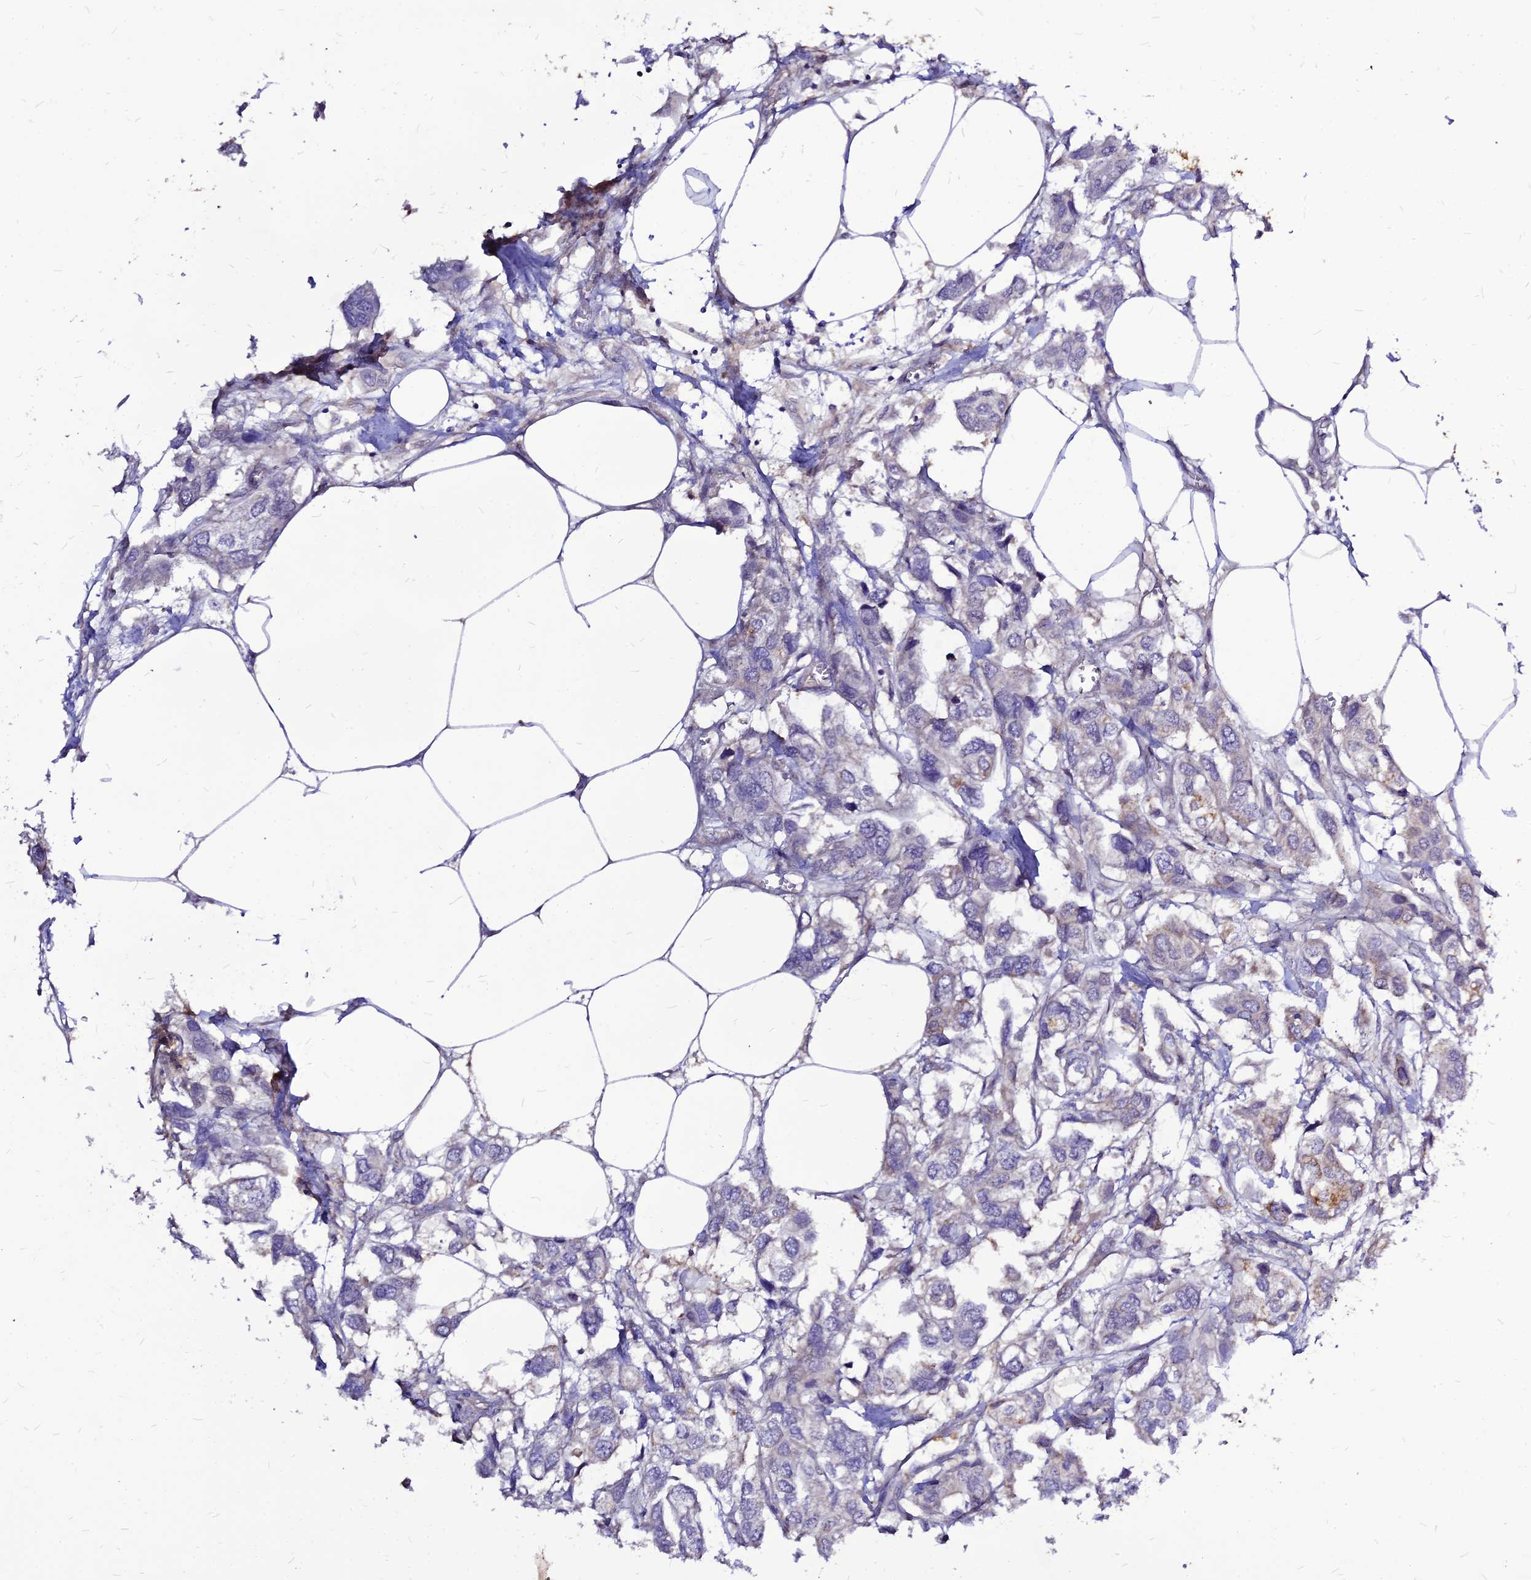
{"staining": {"intensity": "weak", "quantity": "<25%", "location": "cytoplasmic/membranous"}, "tissue": "urothelial cancer", "cell_type": "Tumor cells", "image_type": "cancer", "snomed": [{"axis": "morphology", "description": "Urothelial carcinoma, High grade"}, {"axis": "topography", "description": "Urinary bladder"}], "caption": "Immunohistochemistry (IHC) photomicrograph of neoplastic tissue: human high-grade urothelial carcinoma stained with DAB (3,3'-diaminobenzidine) reveals no significant protein positivity in tumor cells. (DAB immunohistochemistry with hematoxylin counter stain).", "gene": "CZIB", "patient": {"sex": "male", "age": 67}}